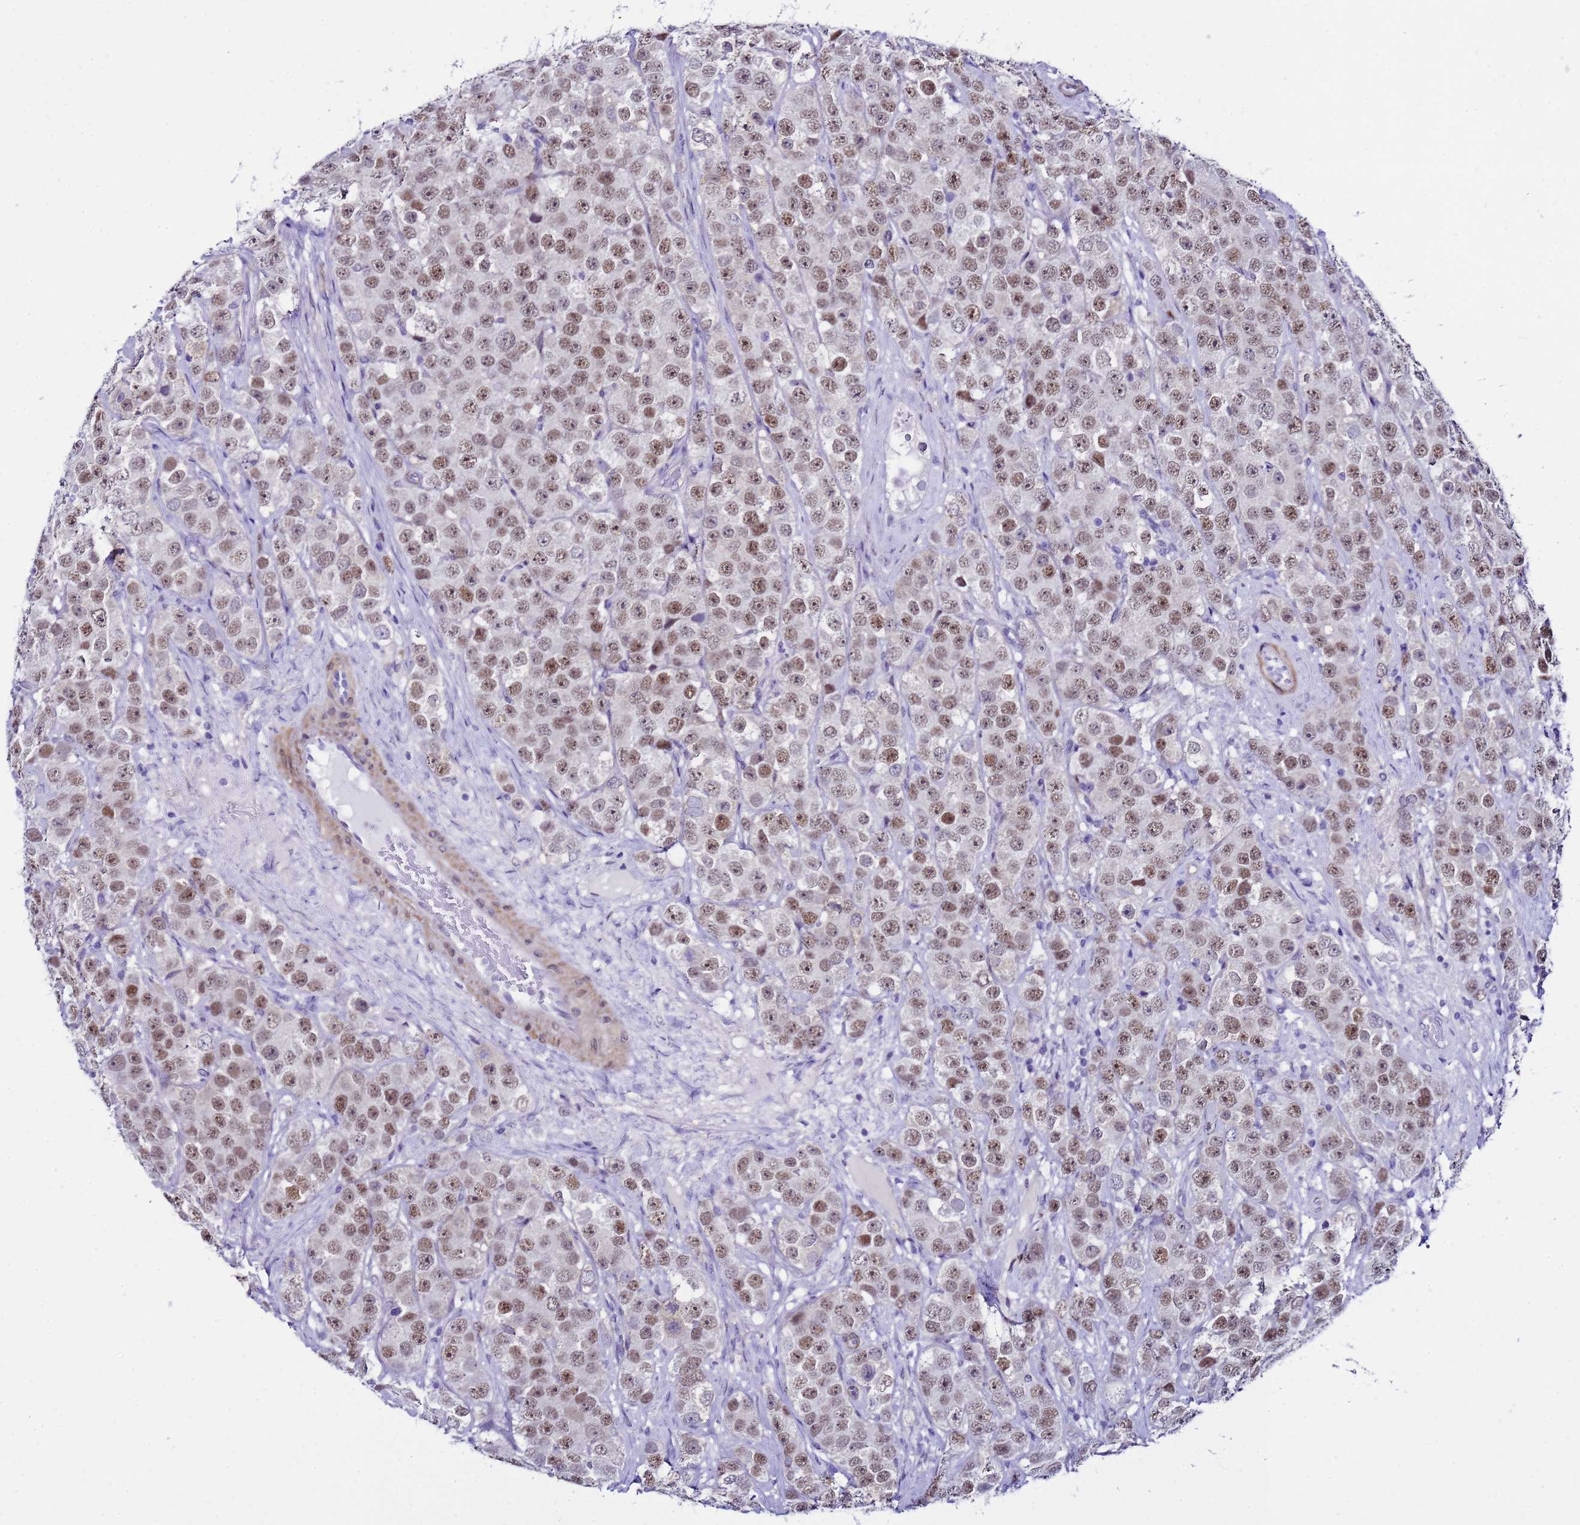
{"staining": {"intensity": "moderate", "quantity": ">75%", "location": "nuclear"}, "tissue": "testis cancer", "cell_type": "Tumor cells", "image_type": "cancer", "snomed": [{"axis": "morphology", "description": "Seminoma, NOS"}, {"axis": "topography", "description": "Testis"}], "caption": "Tumor cells reveal medium levels of moderate nuclear staining in approximately >75% of cells in human testis cancer (seminoma). The staining was performed using DAB, with brown indicating positive protein expression. Nuclei are stained blue with hematoxylin.", "gene": "BCL7A", "patient": {"sex": "male", "age": 28}}